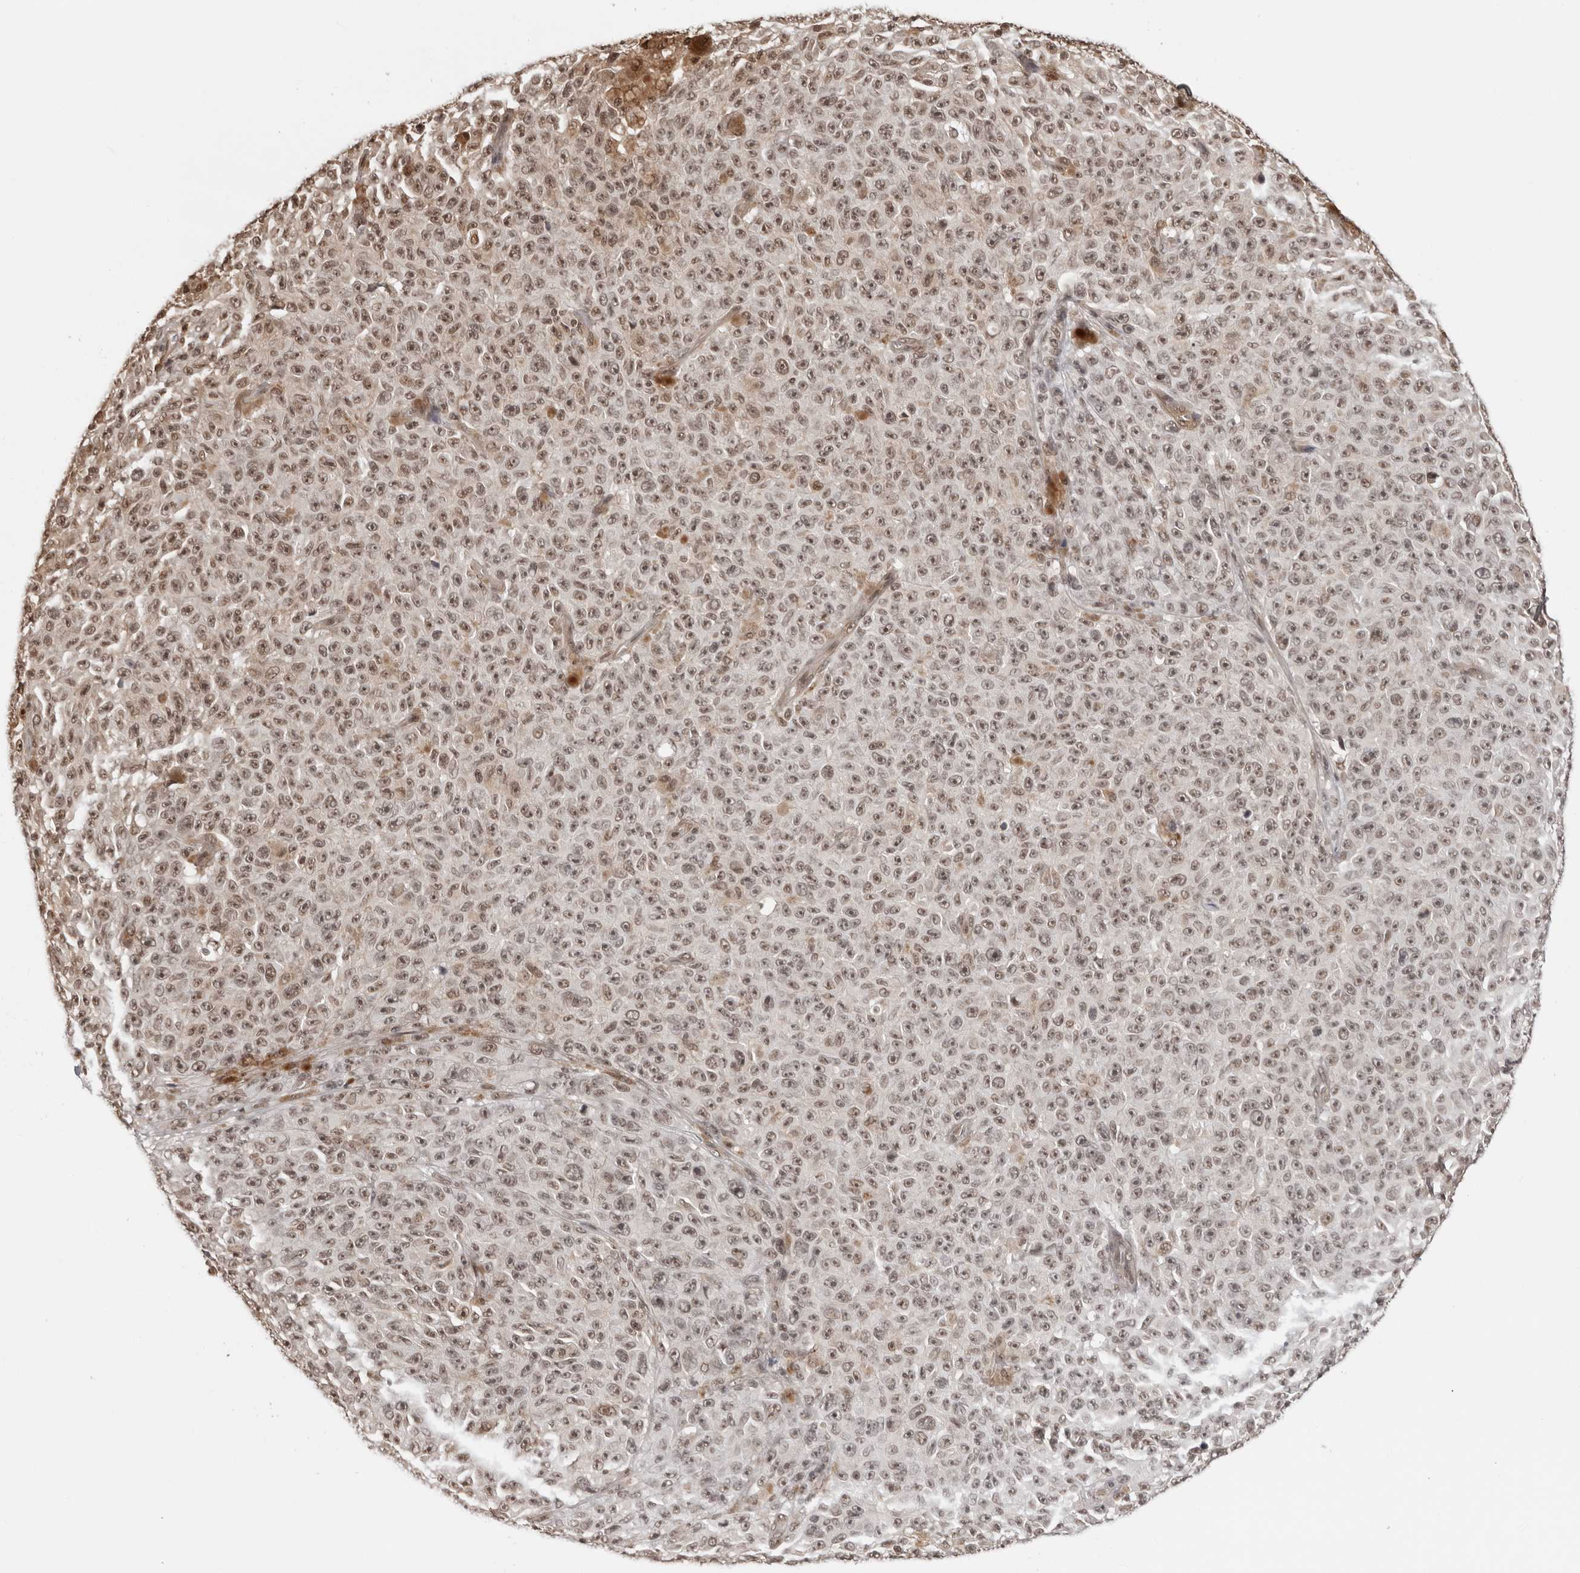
{"staining": {"intensity": "weak", "quantity": ">75%", "location": "nuclear"}, "tissue": "melanoma", "cell_type": "Tumor cells", "image_type": "cancer", "snomed": [{"axis": "morphology", "description": "Malignant melanoma, NOS"}, {"axis": "topography", "description": "Skin"}], "caption": "A brown stain labels weak nuclear staining of a protein in melanoma tumor cells.", "gene": "SDE2", "patient": {"sex": "female", "age": 82}}